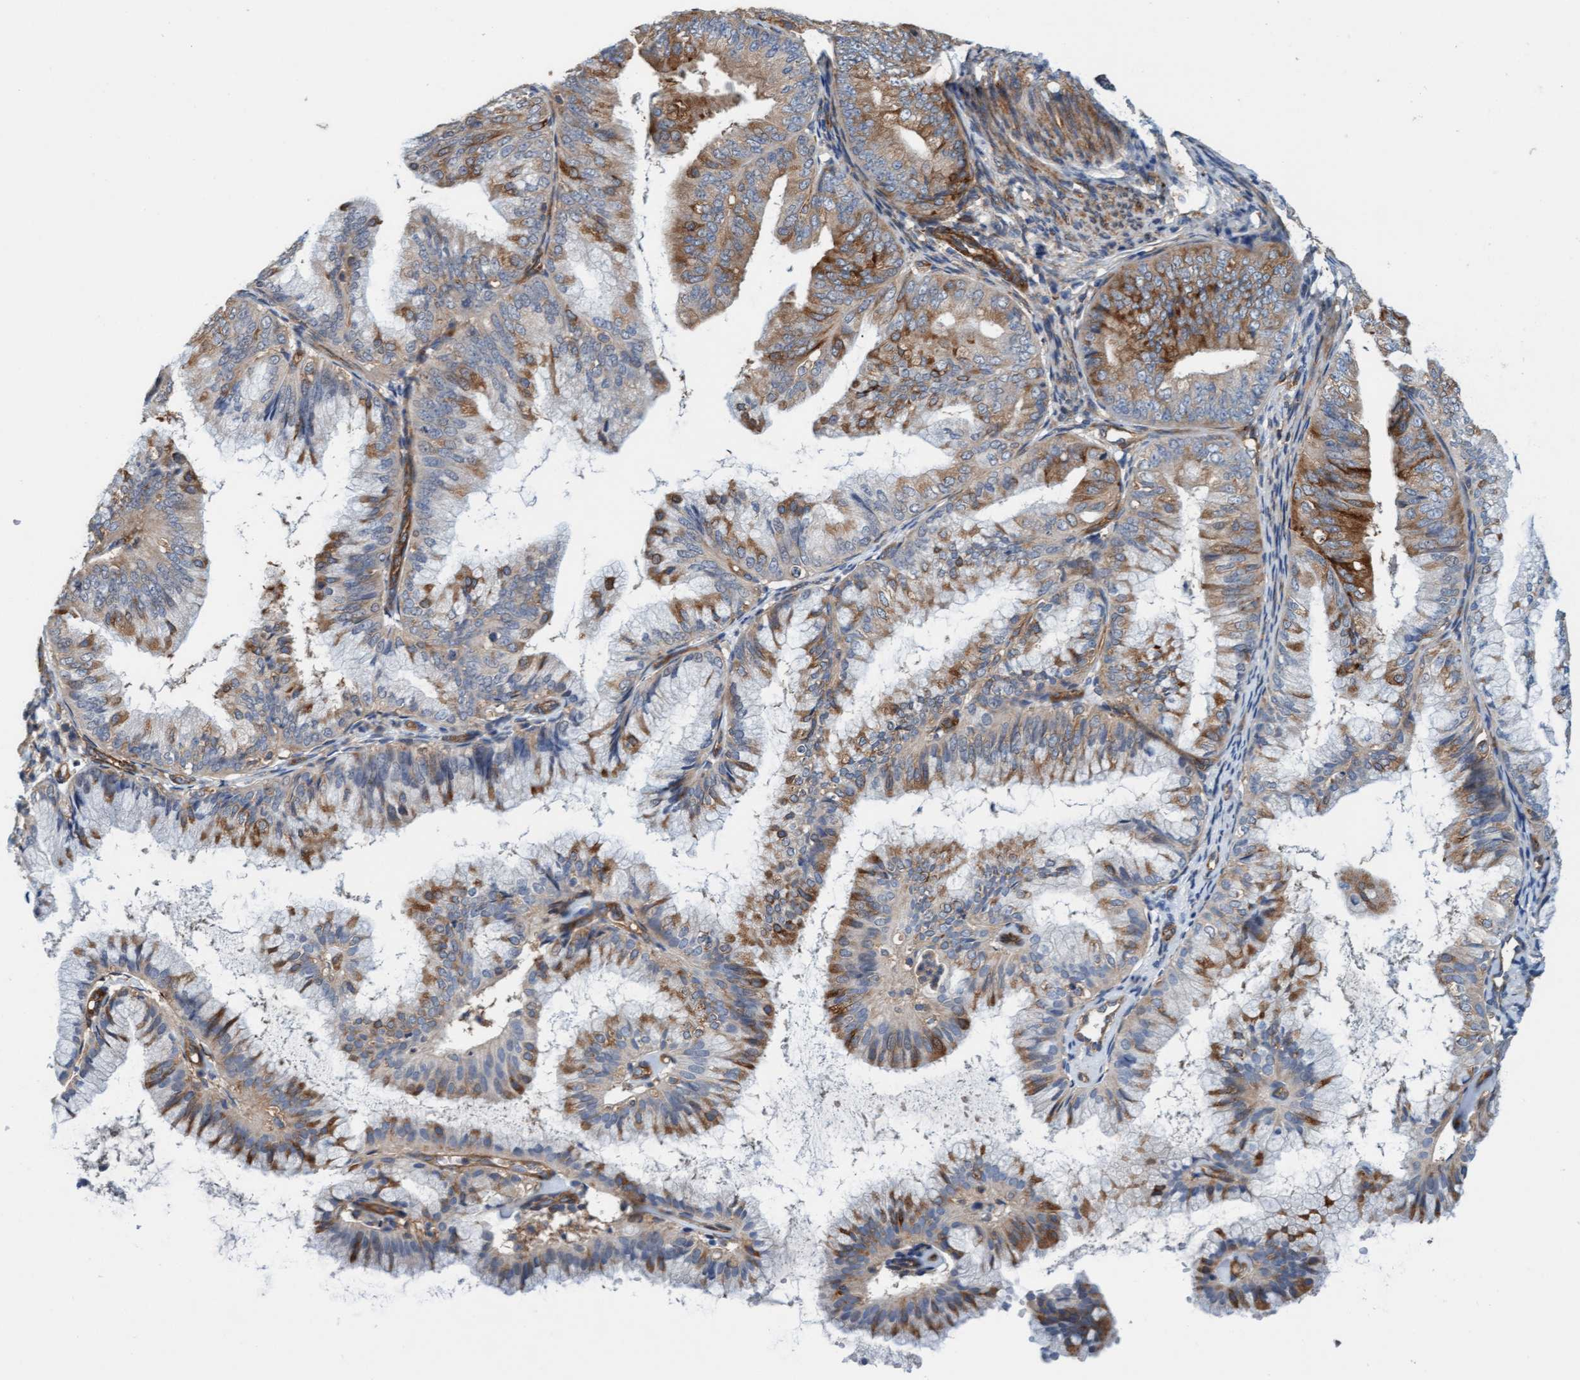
{"staining": {"intensity": "moderate", "quantity": ">75%", "location": "cytoplasmic/membranous"}, "tissue": "endometrial cancer", "cell_type": "Tumor cells", "image_type": "cancer", "snomed": [{"axis": "morphology", "description": "Adenocarcinoma, NOS"}, {"axis": "topography", "description": "Endometrium"}], "caption": "This is a histology image of immunohistochemistry (IHC) staining of endometrial cancer (adenocarcinoma), which shows moderate positivity in the cytoplasmic/membranous of tumor cells.", "gene": "FMNL3", "patient": {"sex": "female", "age": 63}}